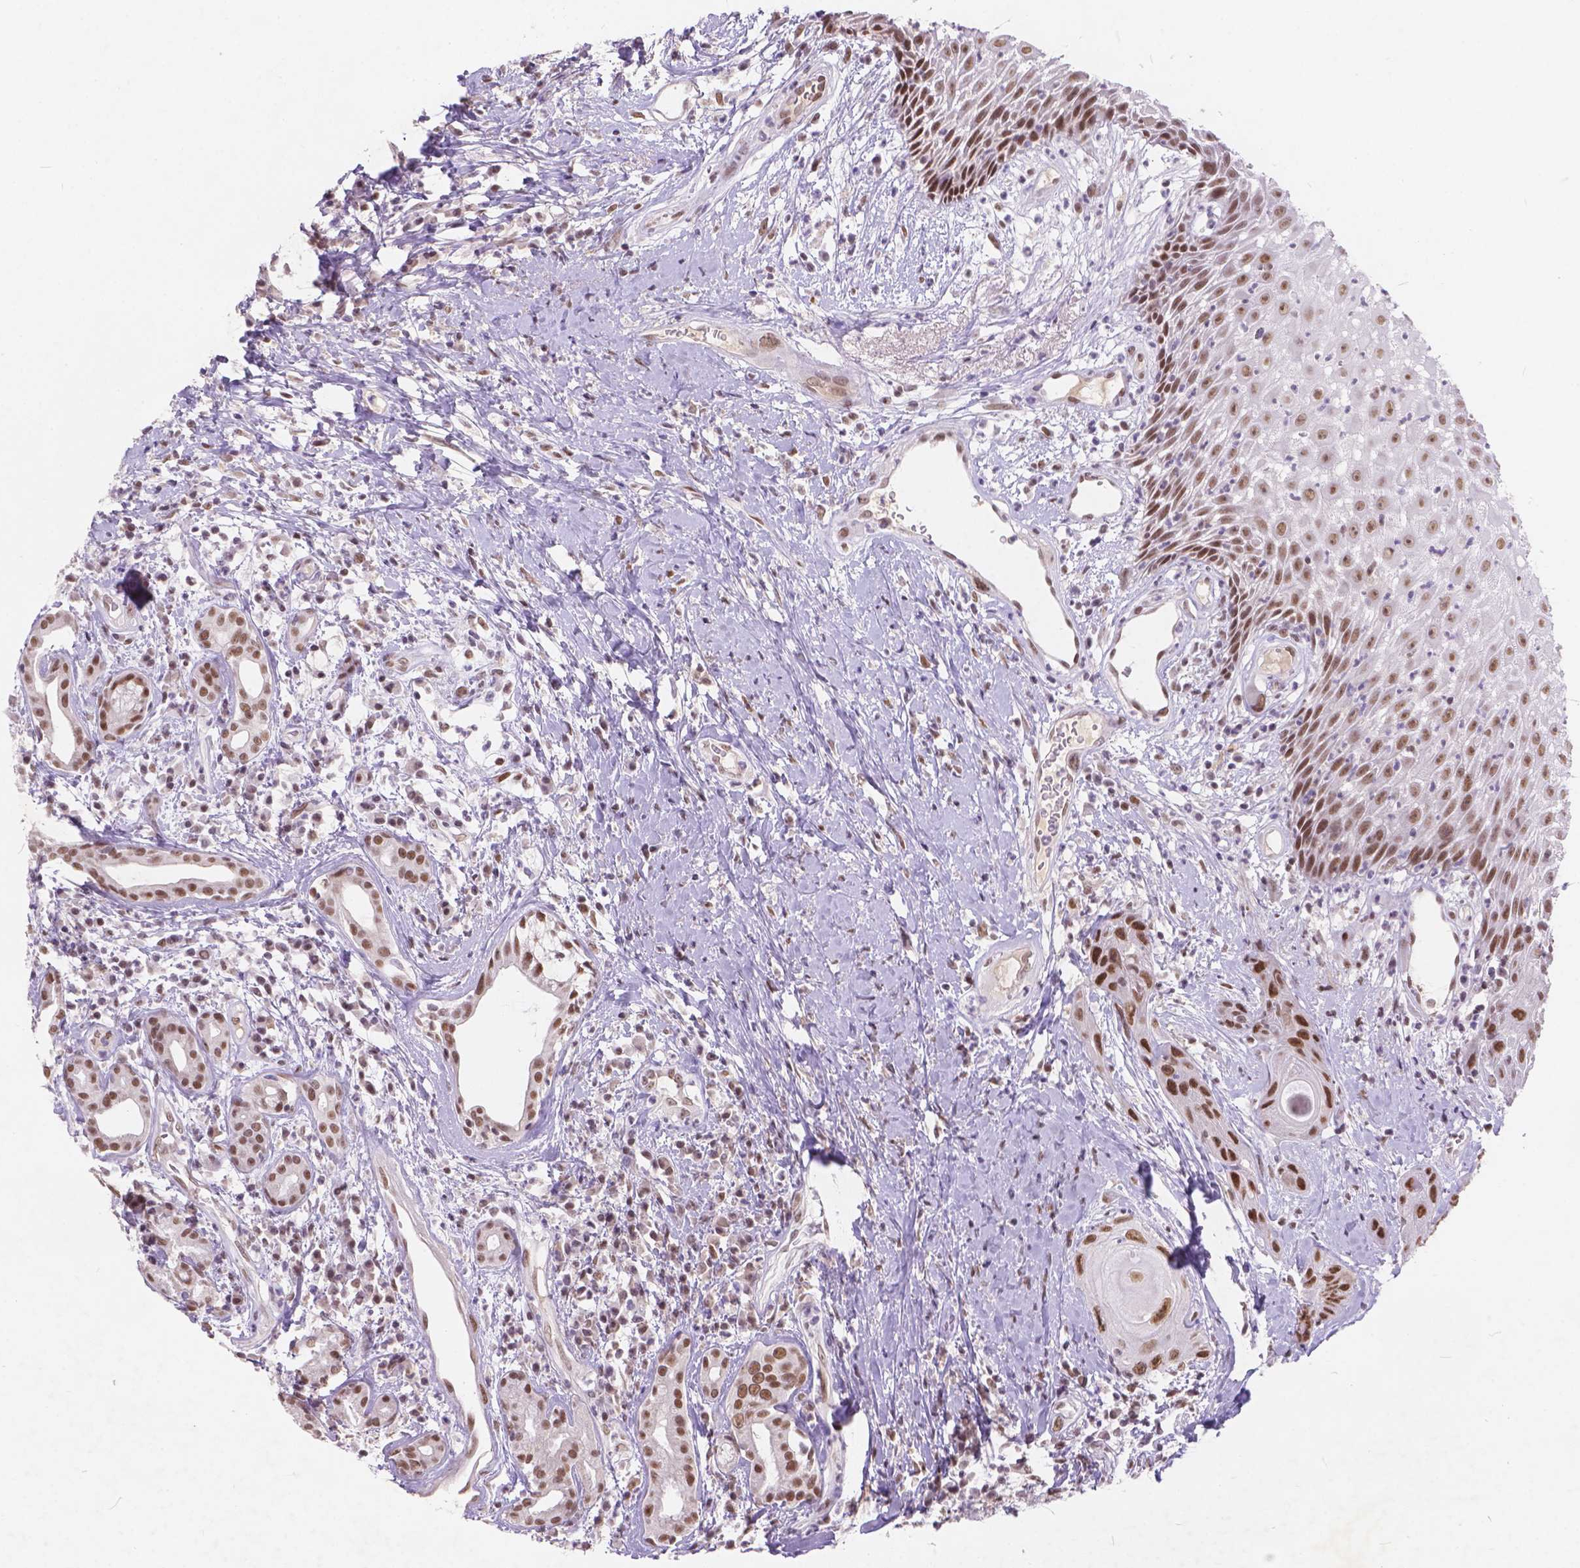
{"staining": {"intensity": "moderate", "quantity": ">75%", "location": "nuclear"}, "tissue": "head and neck cancer", "cell_type": "Tumor cells", "image_type": "cancer", "snomed": [{"axis": "morphology", "description": "Squamous cell carcinoma, NOS"}, {"axis": "topography", "description": "Head-Neck"}], "caption": "A histopathology image showing moderate nuclear positivity in approximately >75% of tumor cells in head and neck cancer (squamous cell carcinoma), as visualized by brown immunohistochemical staining.", "gene": "FAM53A", "patient": {"sex": "male", "age": 57}}